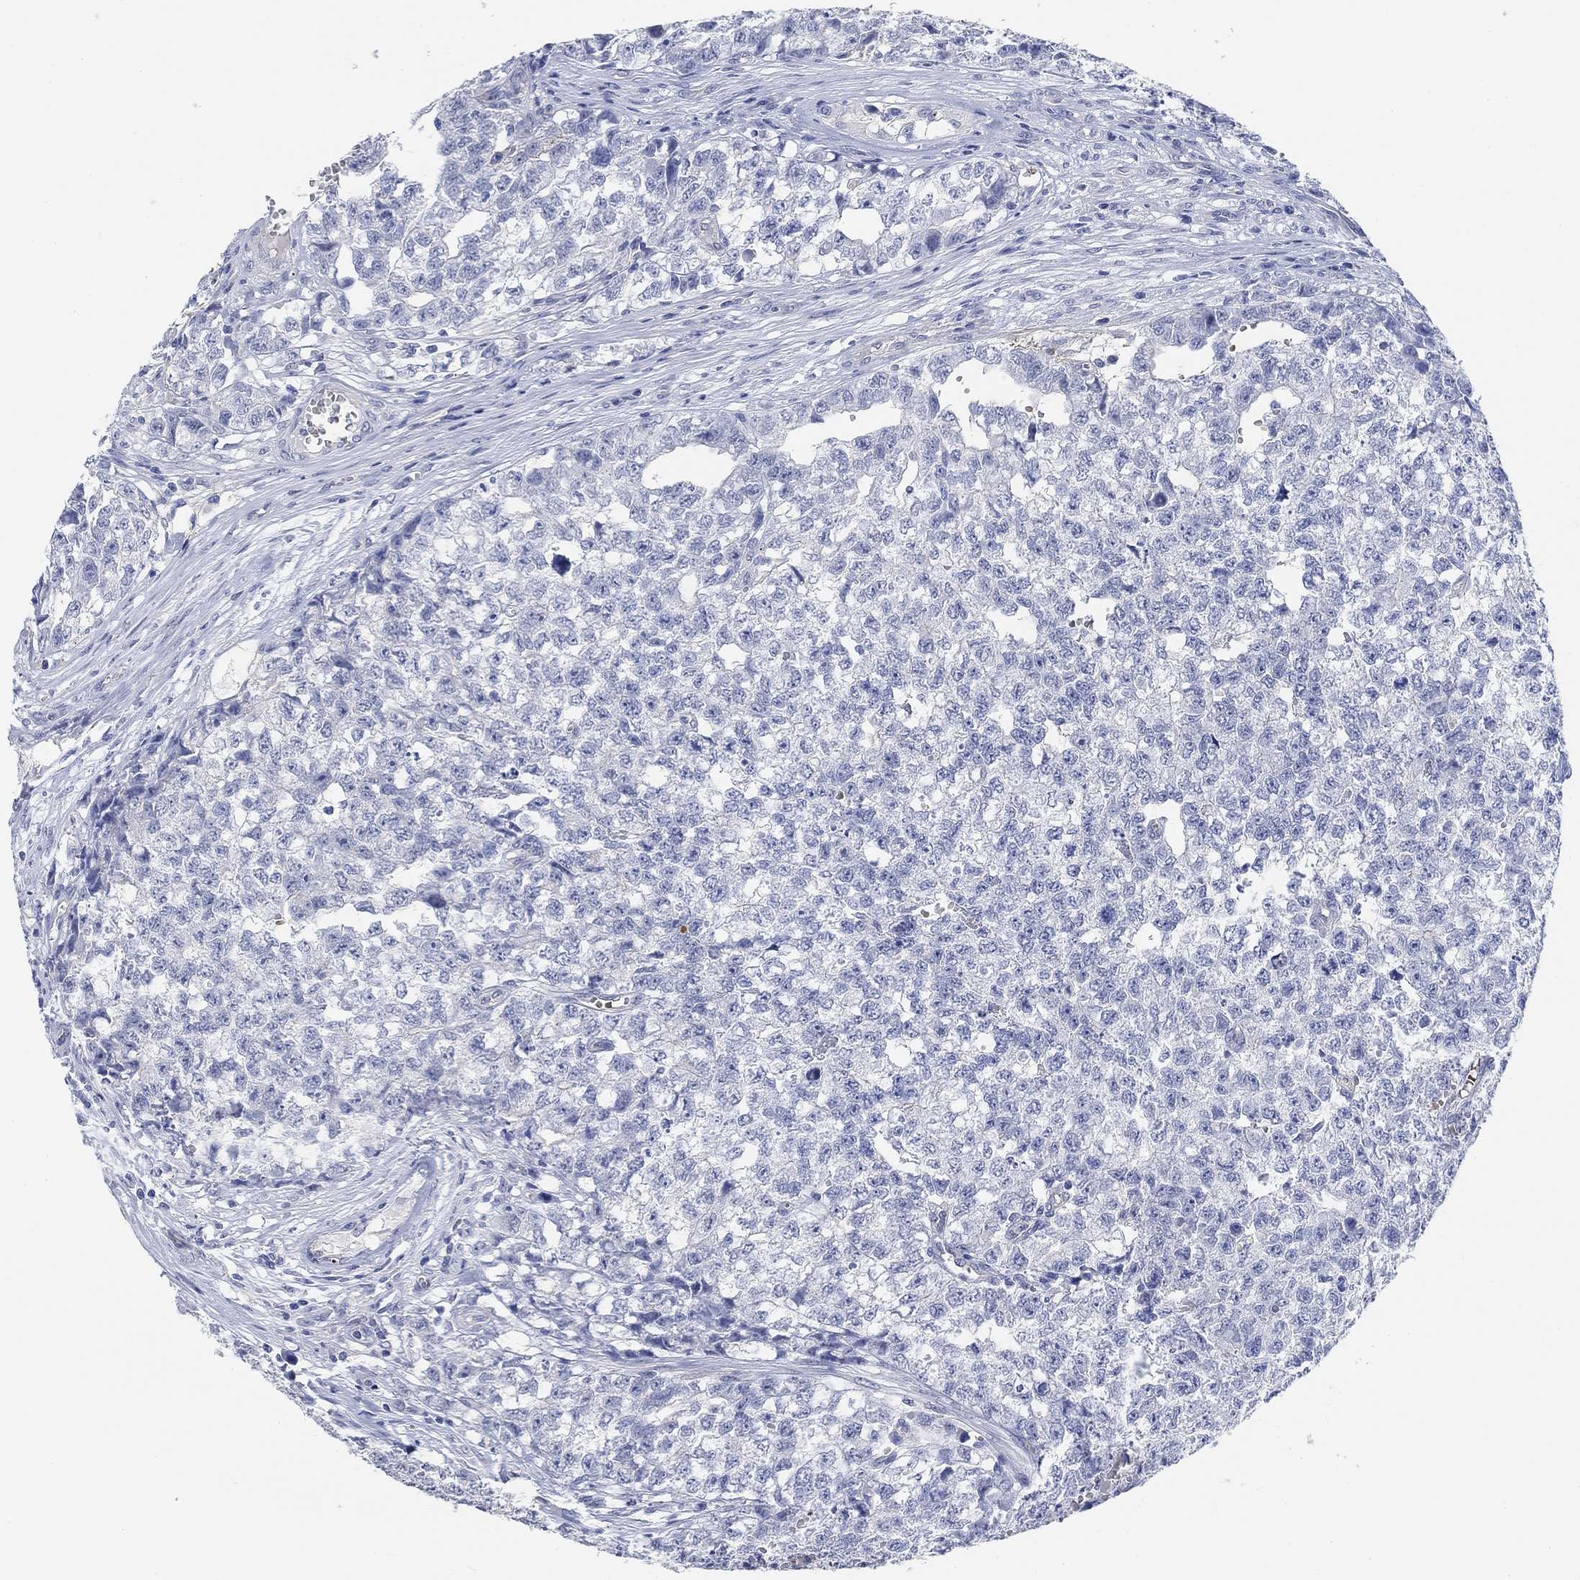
{"staining": {"intensity": "negative", "quantity": "none", "location": "none"}, "tissue": "testis cancer", "cell_type": "Tumor cells", "image_type": "cancer", "snomed": [{"axis": "morphology", "description": "Seminoma, NOS"}, {"axis": "morphology", "description": "Carcinoma, Embryonal, NOS"}, {"axis": "topography", "description": "Testis"}], "caption": "Immunohistochemical staining of human testis cancer reveals no significant positivity in tumor cells.", "gene": "PAX6", "patient": {"sex": "male", "age": 22}}